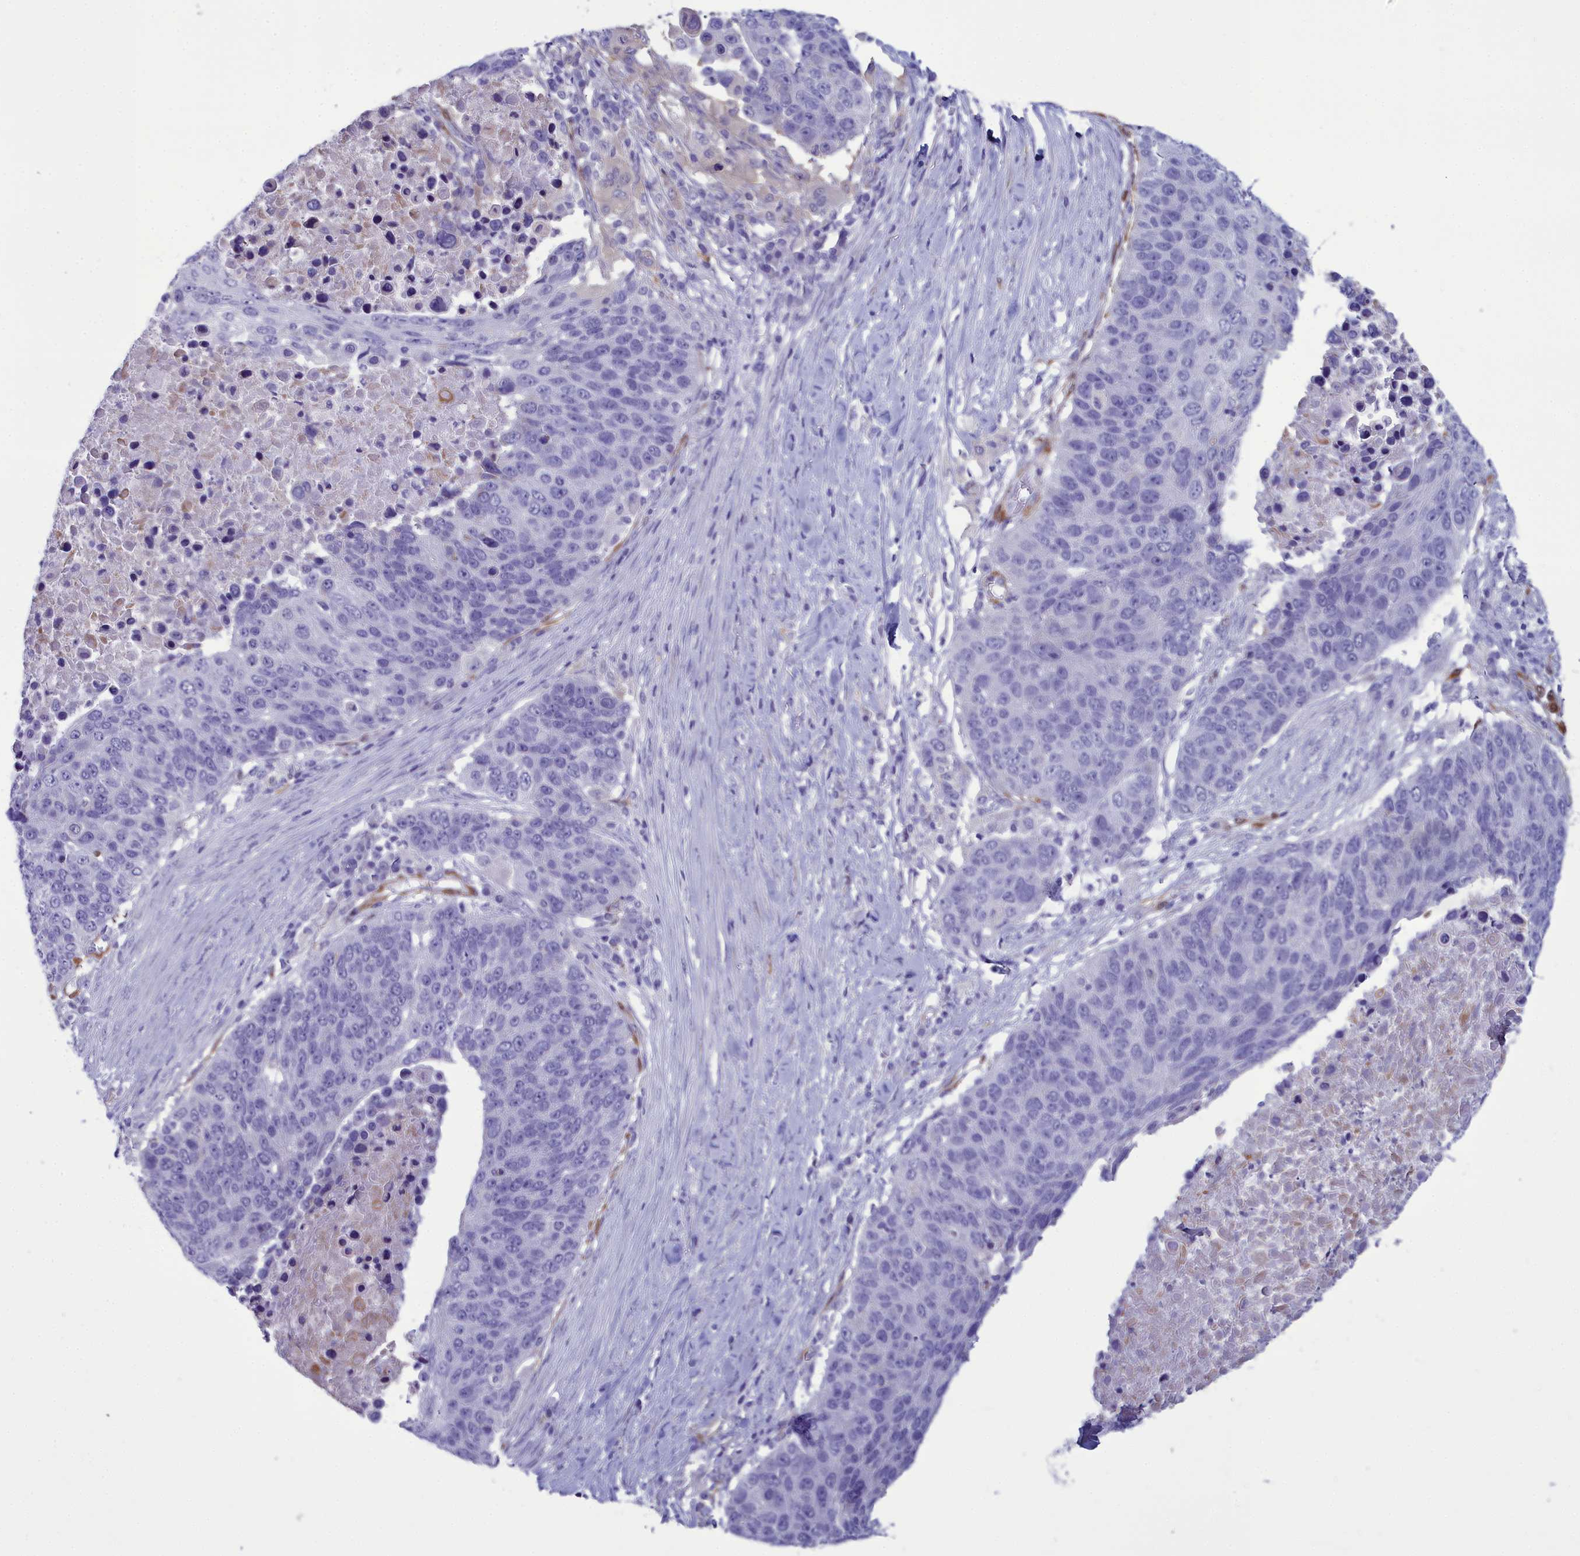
{"staining": {"intensity": "negative", "quantity": "none", "location": "none"}, "tissue": "lung cancer", "cell_type": "Tumor cells", "image_type": "cancer", "snomed": [{"axis": "morphology", "description": "Normal tissue, NOS"}, {"axis": "morphology", "description": "Squamous cell carcinoma, NOS"}, {"axis": "topography", "description": "Lymph node"}, {"axis": "topography", "description": "Lung"}], "caption": "Tumor cells are negative for protein expression in human lung squamous cell carcinoma. (DAB (3,3'-diaminobenzidine) IHC with hematoxylin counter stain).", "gene": "PPP1R14A", "patient": {"sex": "male", "age": 66}}